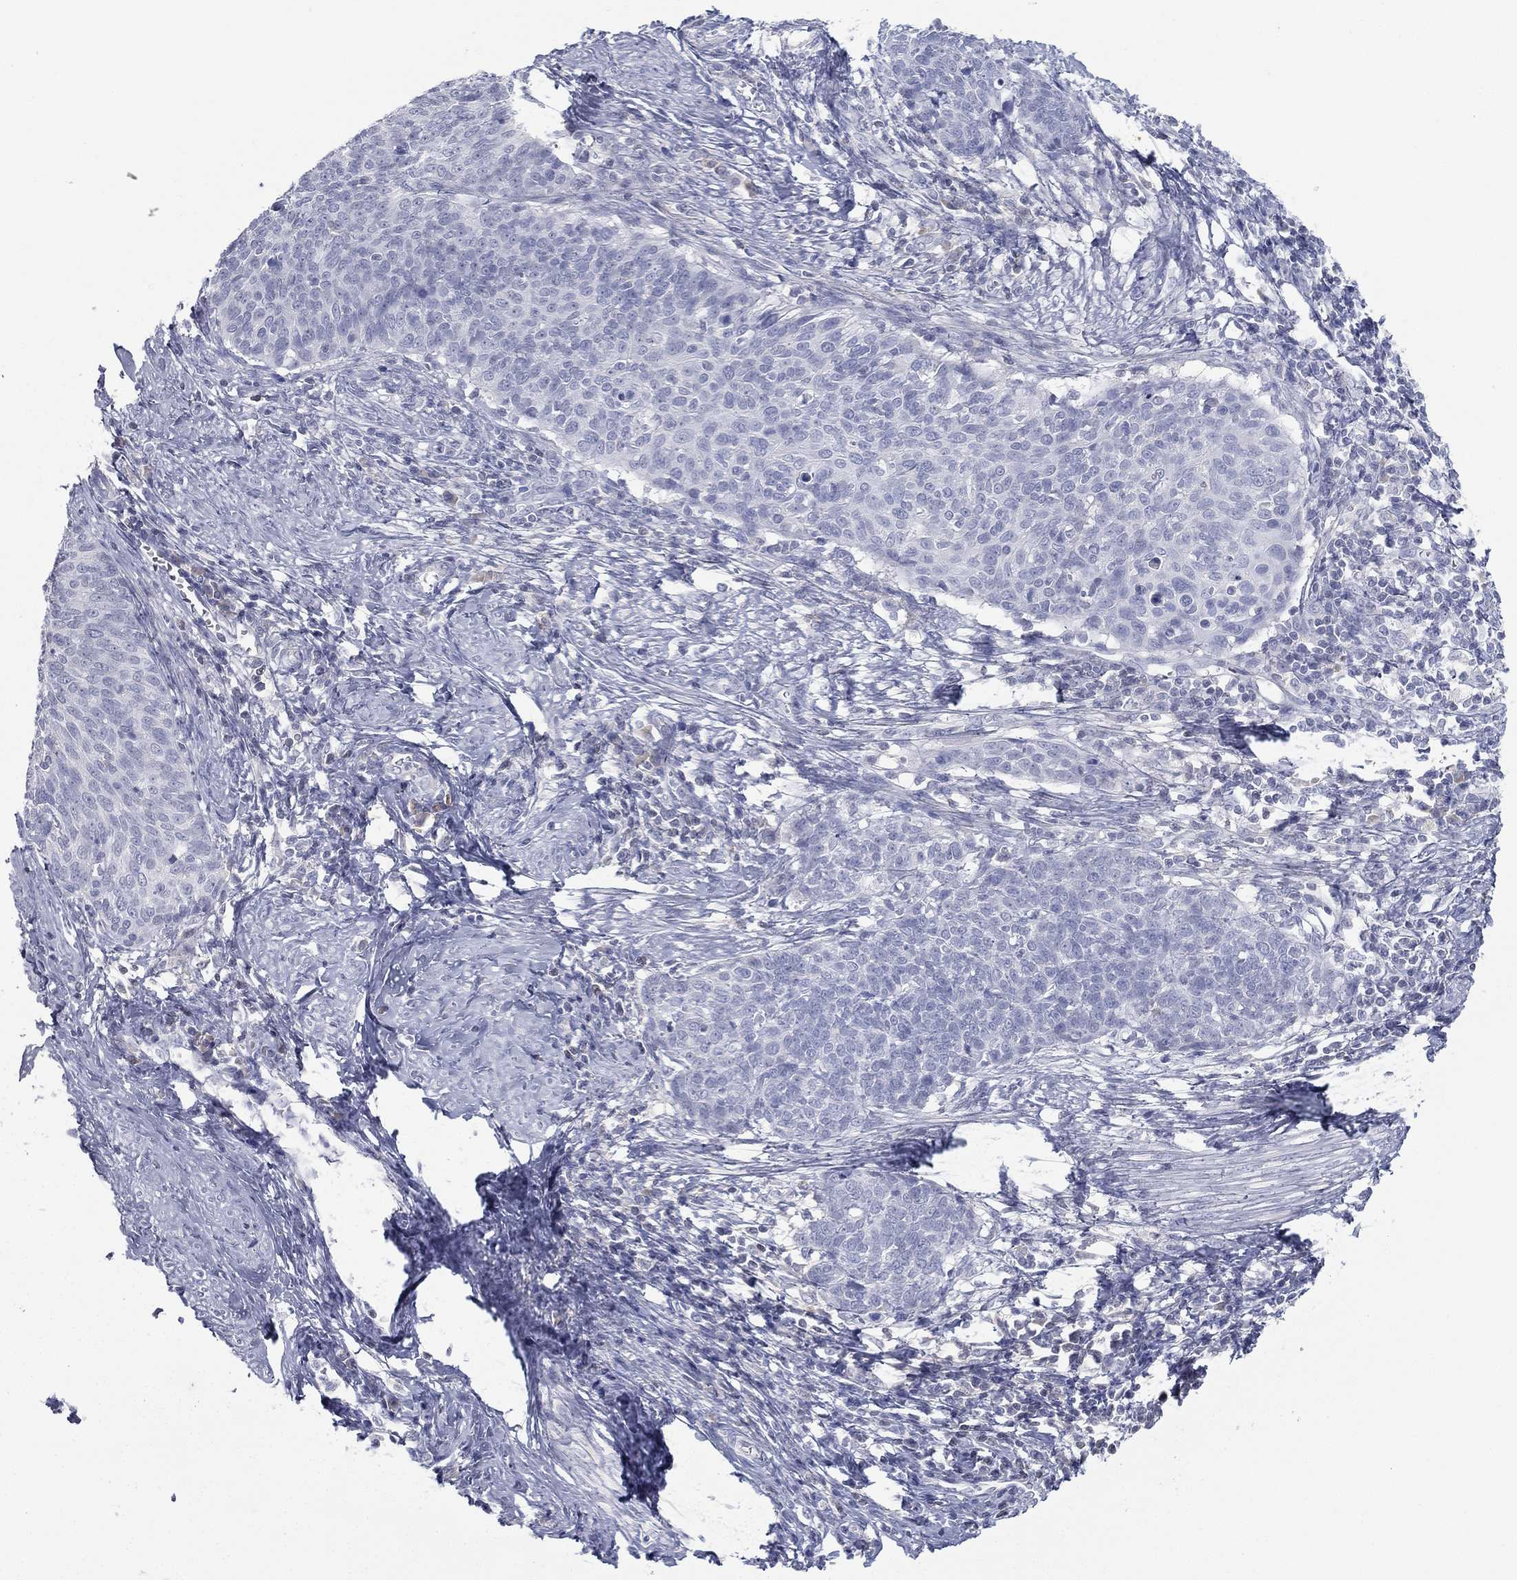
{"staining": {"intensity": "negative", "quantity": "none", "location": "none"}, "tissue": "cervical cancer", "cell_type": "Tumor cells", "image_type": "cancer", "snomed": [{"axis": "morphology", "description": "Normal tissue, NOS"}, {"axis": "morphology", "description": "Squamous cell carcinoma, NOS"}, {"axis": "topography", "description": "Cervix"}], "caption": "This is an immunohistochemistry (IHC) photomicrograph of human cervical squamous cell carcinoma. There is no positivity in tumor cells.", "gene": "CPT1B", "patient": {"sex": "female", "age": 39}}